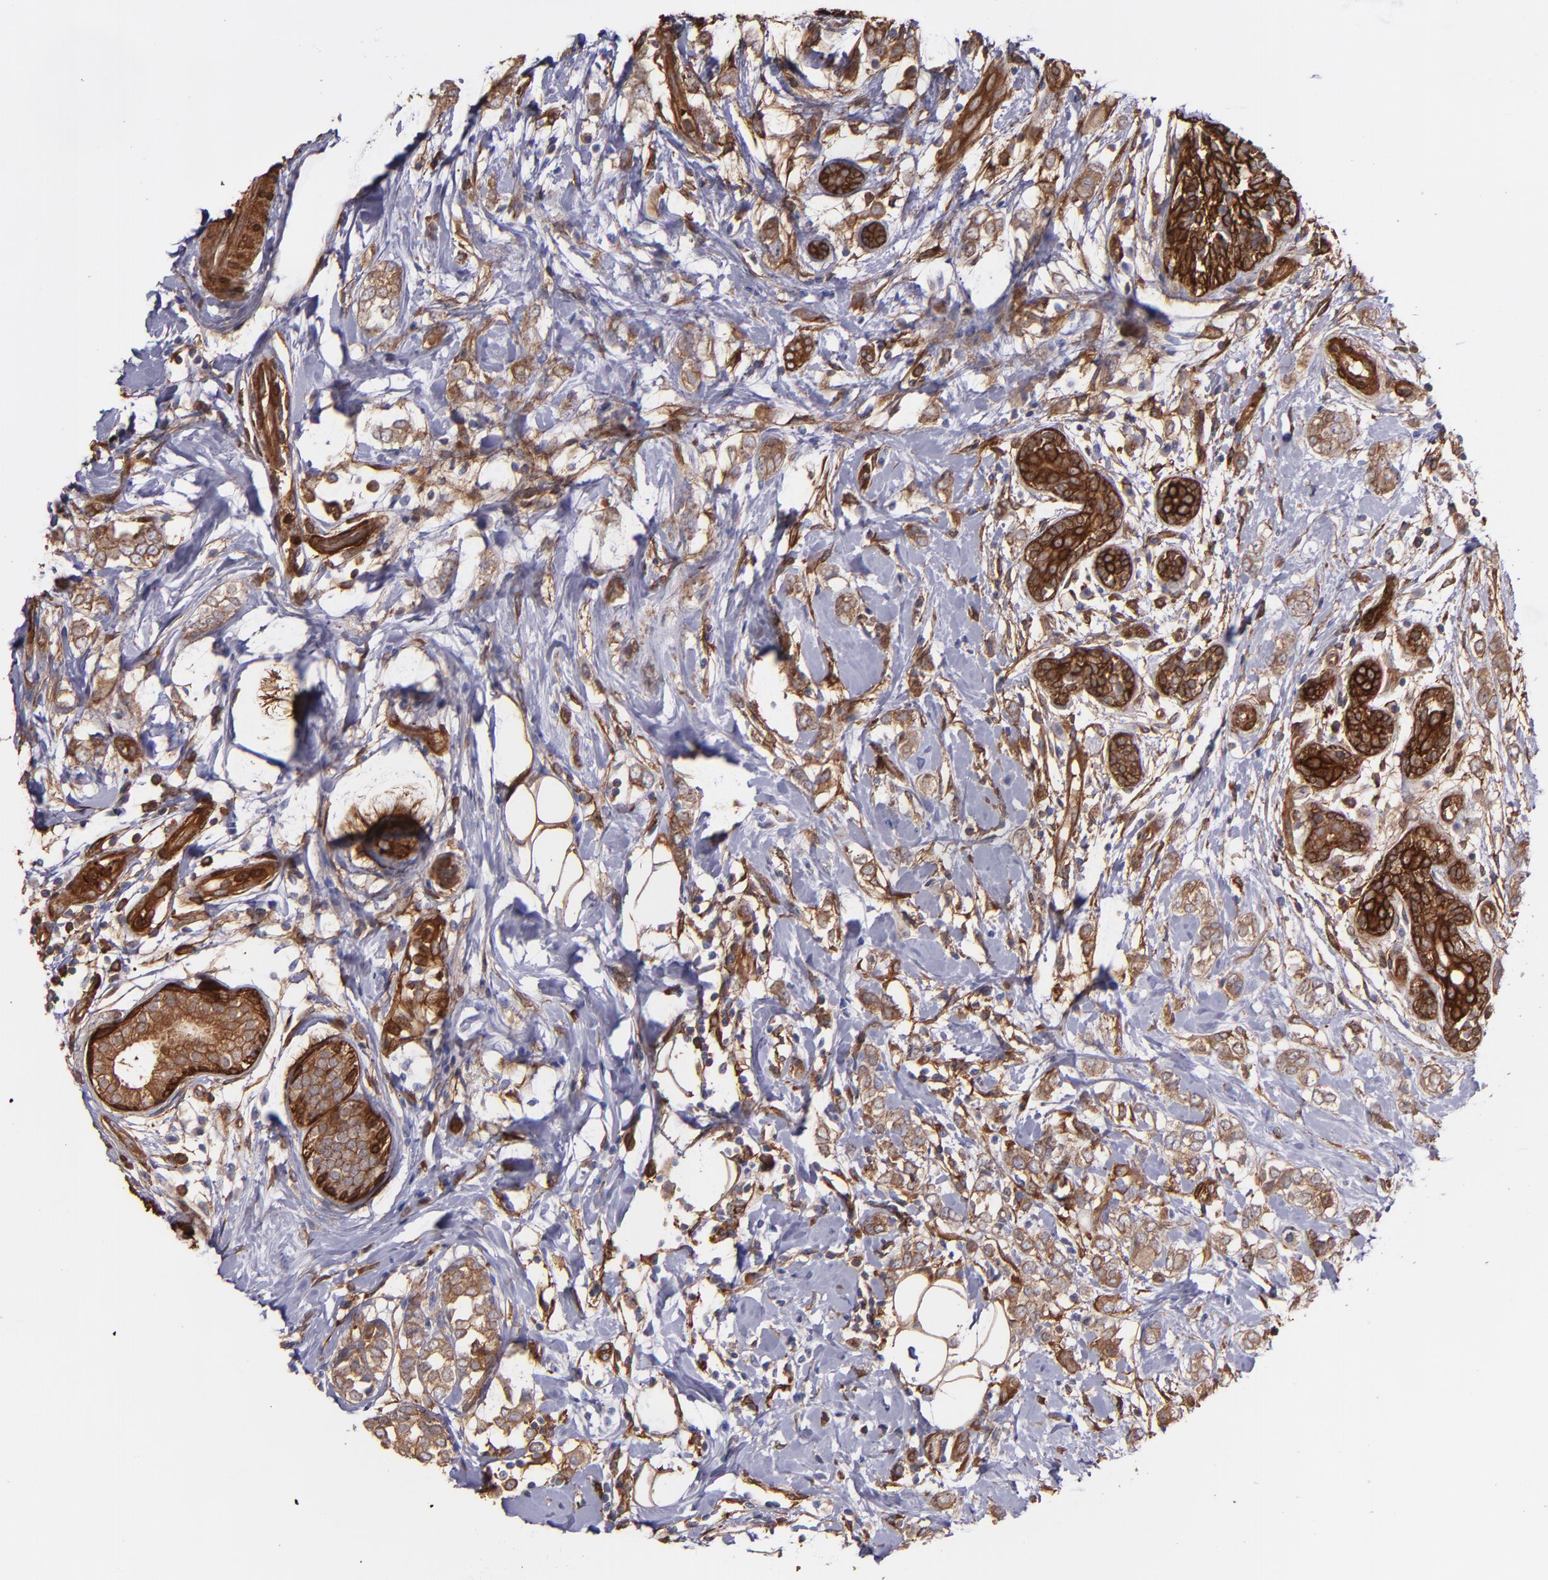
{"staining": {"intensity": "moderate", "quantity": ">75%", "location": "cytoplasmic/membranous"}, "tissue": "breast cancer", "cell_type": "Tumor cells", "image_type": "cancer", "snomed": [{"axis": "morphology", "description": "Normal tissue, NOS"}, {"axis": "morphology", "description": "Lobular carcinoma"}, {"axis": "topography", "description": "Breast"}], "caption": "Lobular carcinoma (breast) was stained to show a protein in brown. There is medium levels of moderate cytoplasmic/membranous positivity in approximately >75% of tumor cells. (DAB (3,3'-diaminobenzidine) IHC, brown staining for protein, blue staining for nuclei).", "gene": "VCL", "patient": {"sex": "female", "age": 47}}